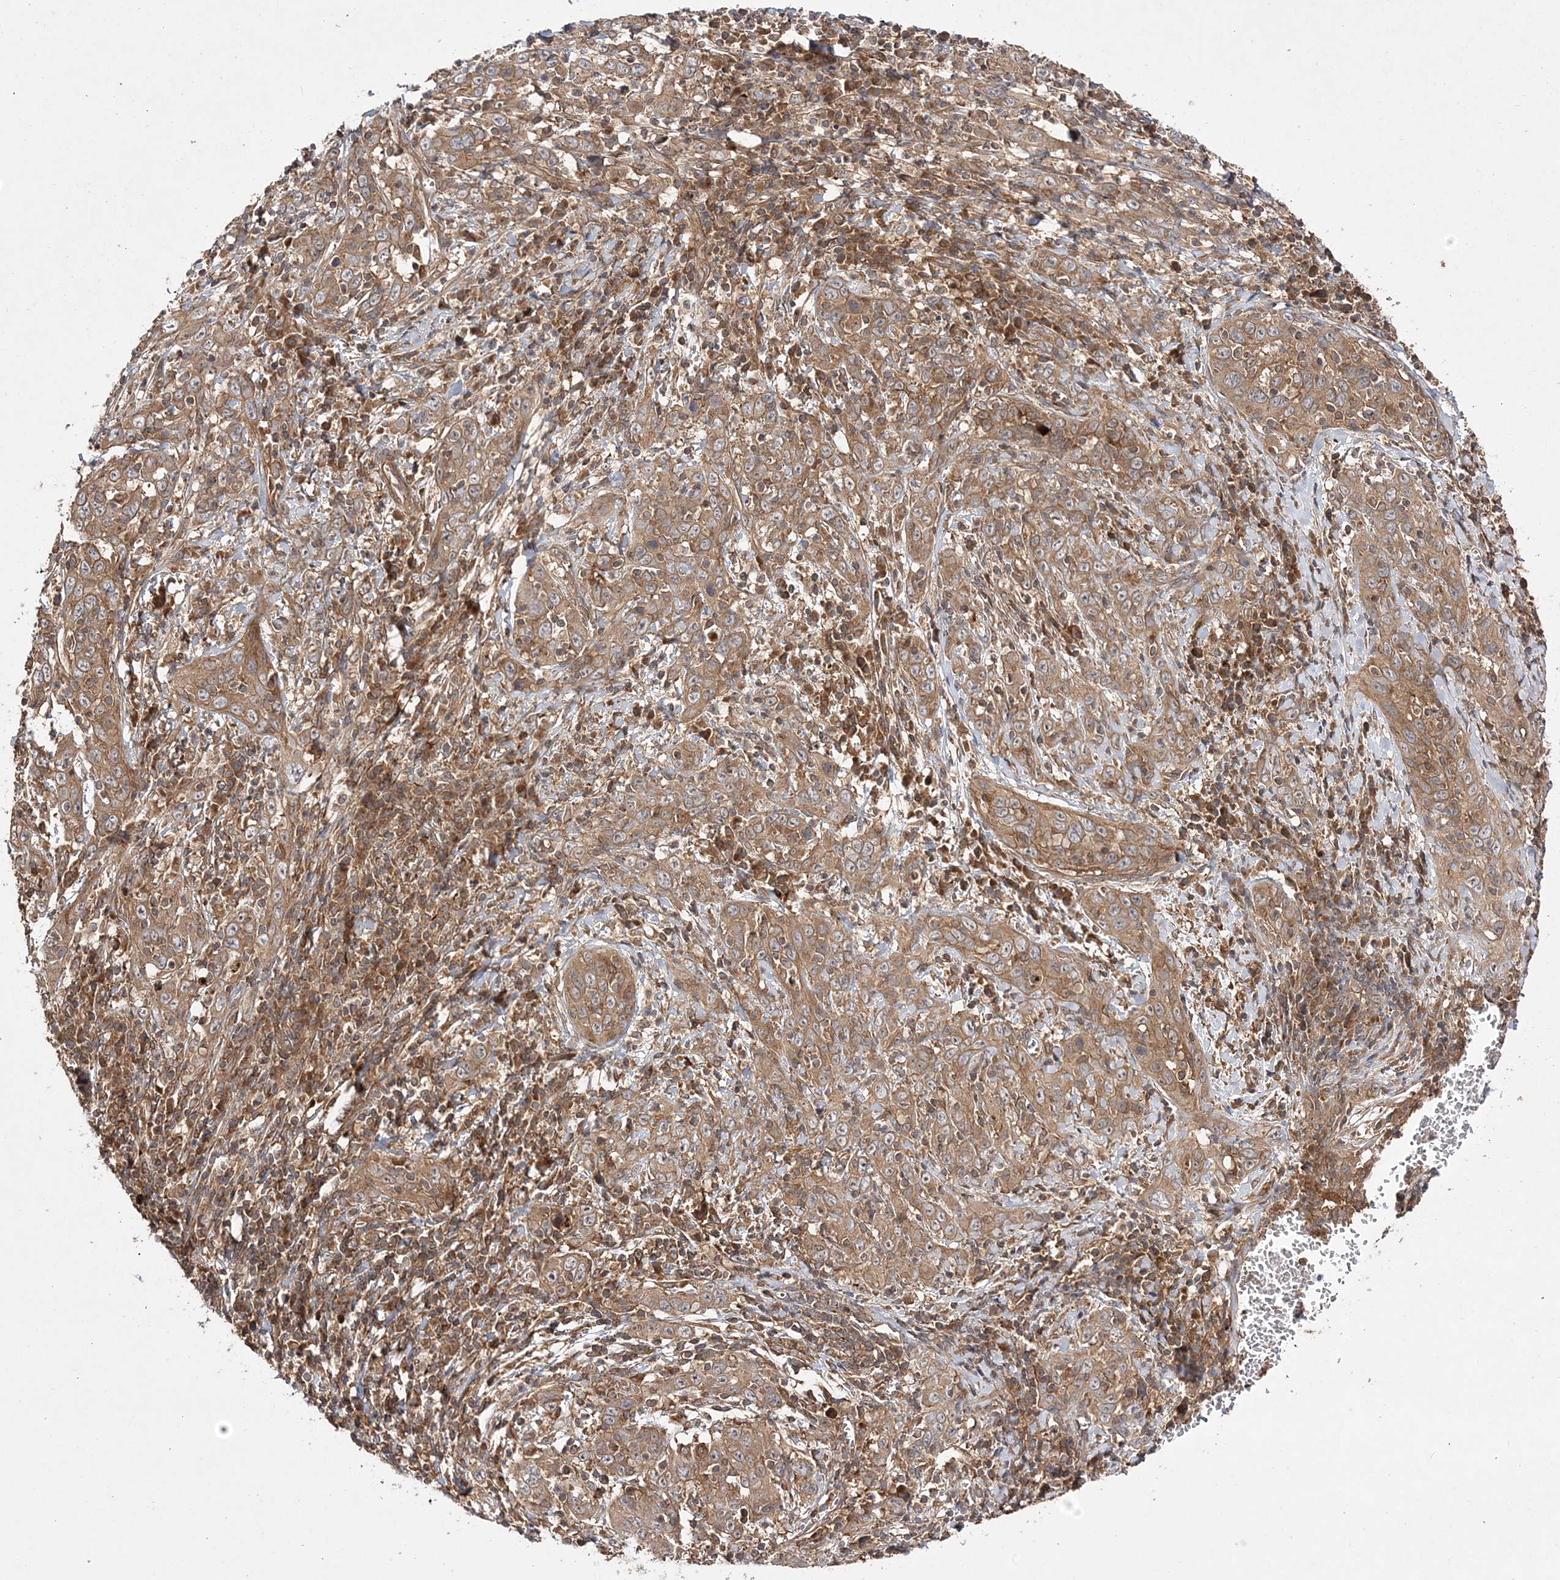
{"staining": {"intensity": "moderate", "quantity": ">75%", "location": "cytoplasmic/membranous"}, "tissue": "cervical cancer", "cell_type": "Tumor cells", "image_type": "cancer", "snomed": [{"axis": "morphology", "description": "Squamous cell carcinoma, NOS"}, {"axis": "topography", "description": "Cervix"}], "caption": "Moderate cytoplasmic/membranous expression for a protein is seen in about >75% of tumor cells of squamous cell carcinoma (cervical) using immunohistochemistry (IHC).", "gene": "TMEM9B", "patient": {"sex": "female", "age": 46}}